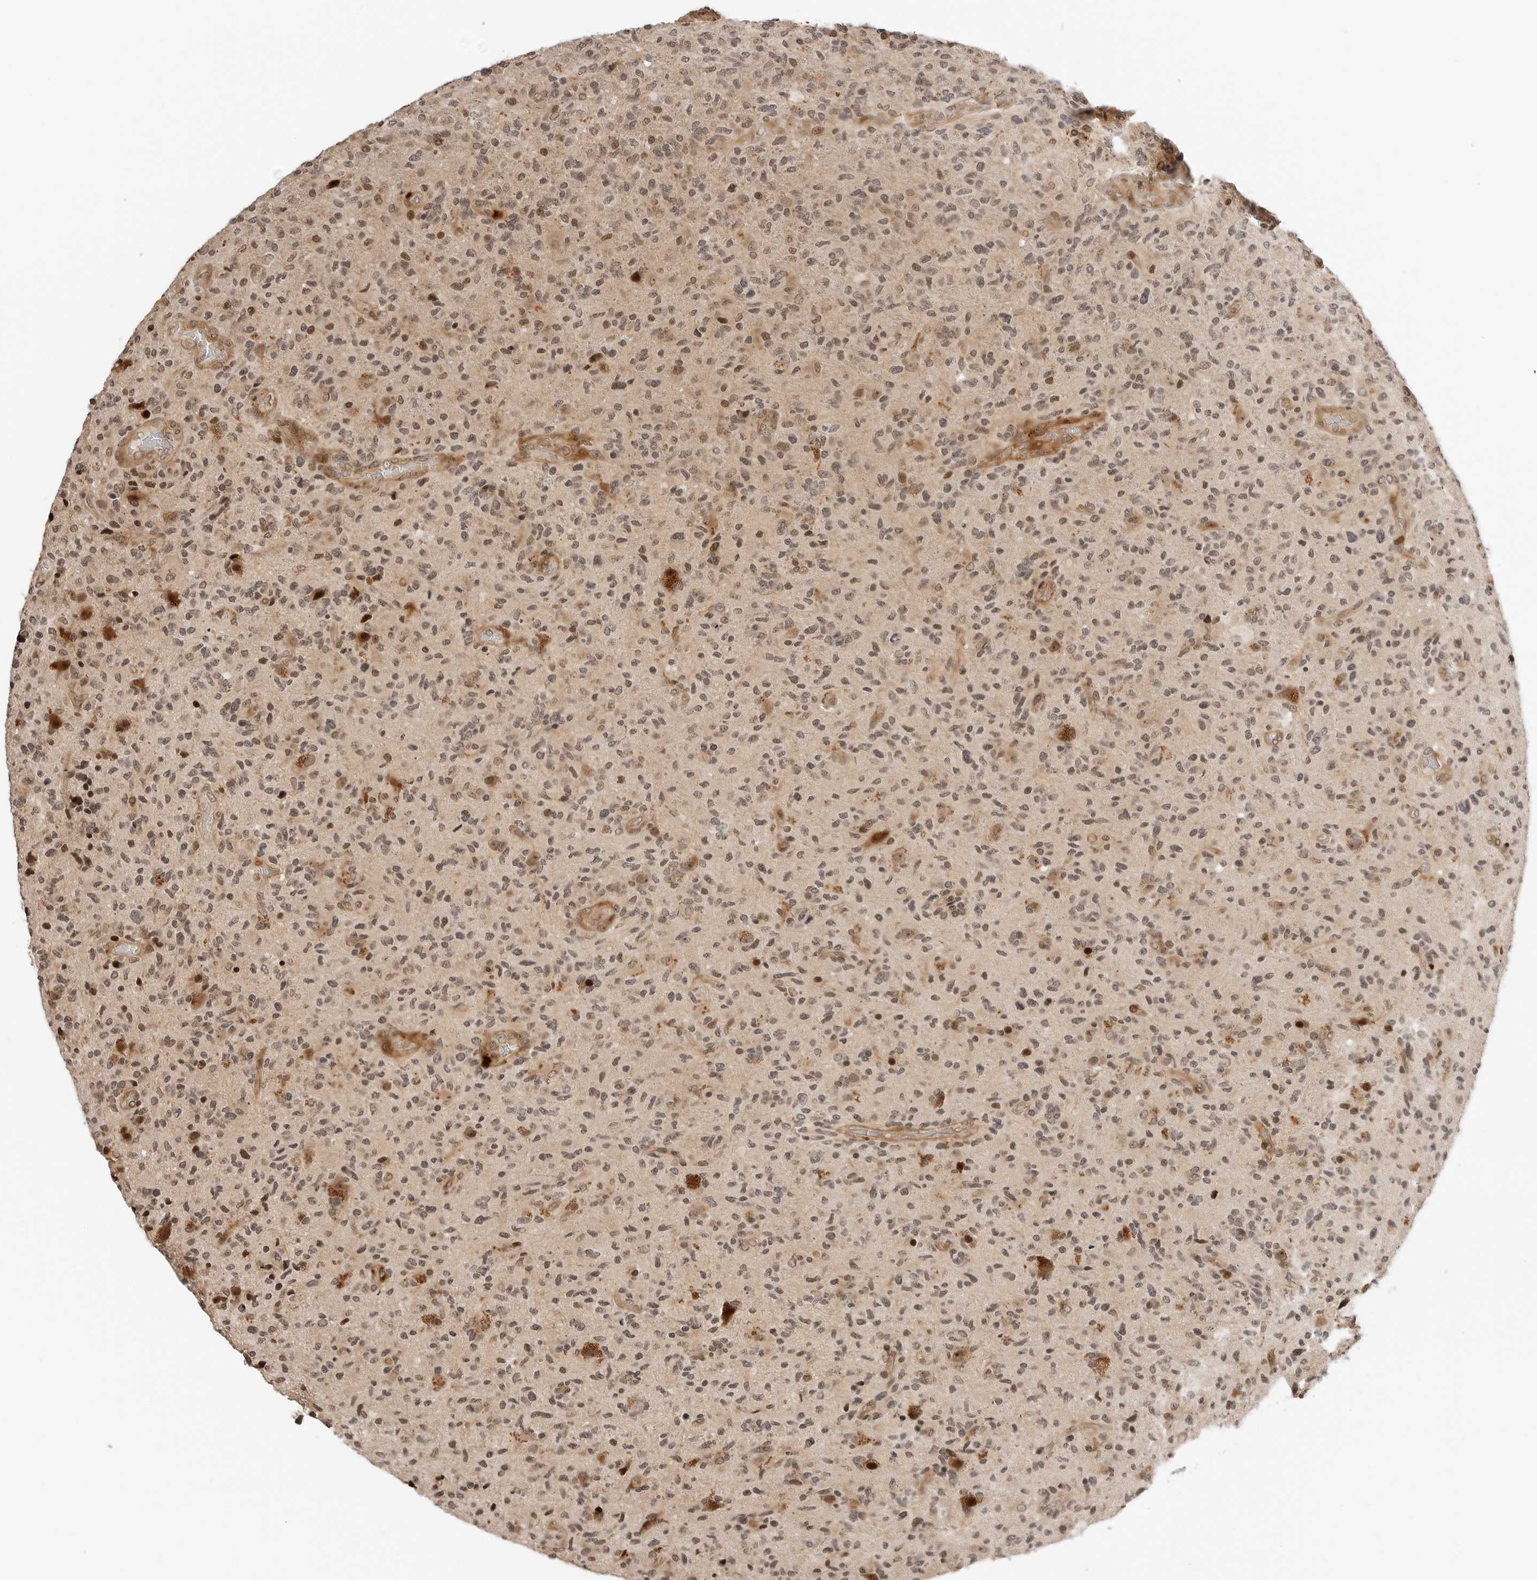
{"staining": {"intensity": "weak", "quantity": ">75%", "location": "nuclear"}, "tissue": "glioma", "cell_type": "Tumor cells", "image_type": "cancer", "snomed": [{"axis": "morphology", "description": "Glioma, malignant, High grade"}, {"axis": "topography", "description": "Brain"}], "caption": "Weak nuclear staining for a protein is appreciated in approximately >75% of tumor cells of glioma using IHC.", "gene": "GEM", "patient": {"sex": "male", "age": 72}}